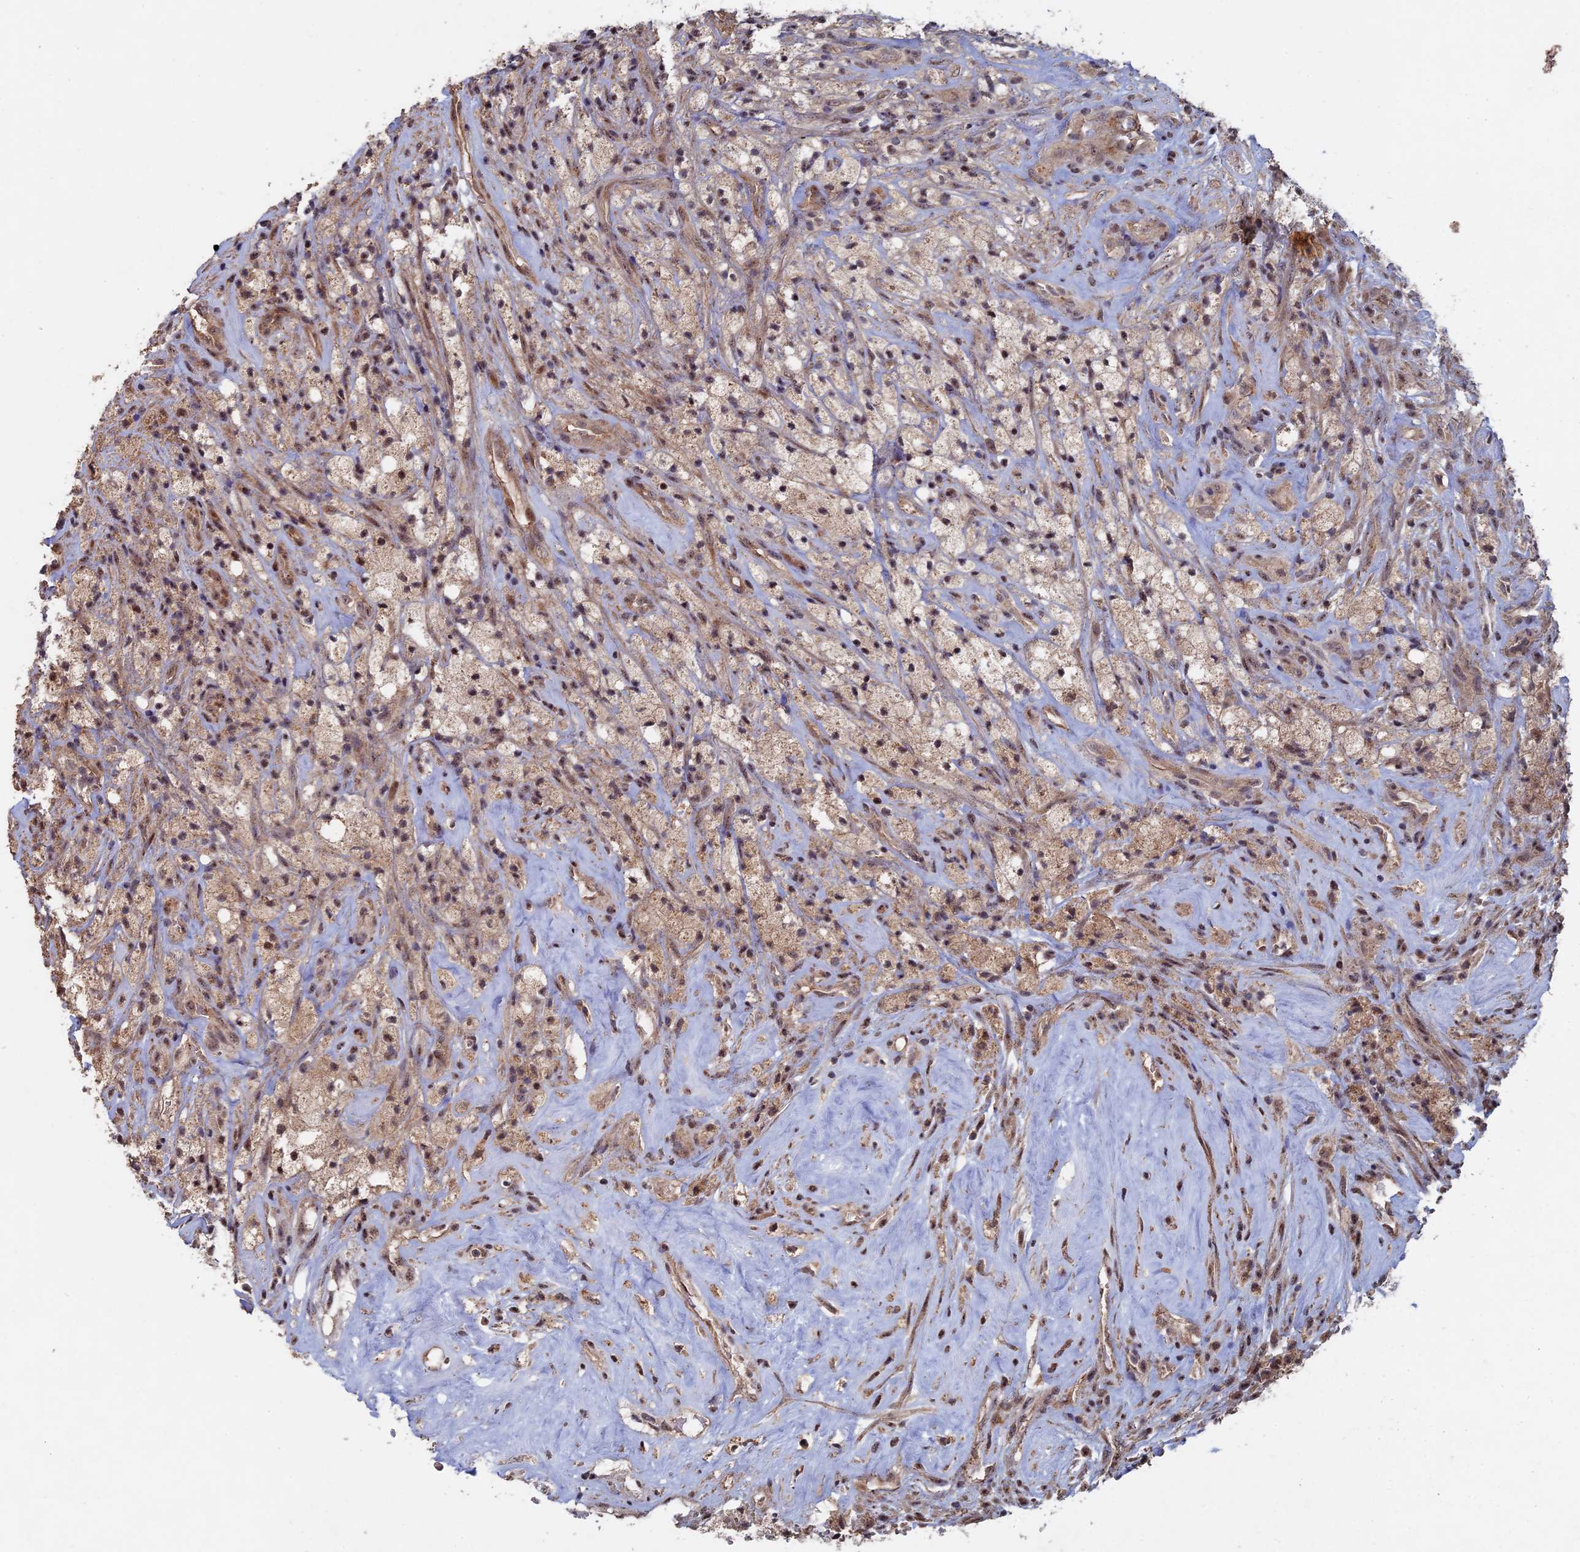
{"staining": {"intensity": "weak", "quantity": ">75%", "location": "cytoplasmic/membranous,nuclear"}, "tissue": "glioma", "cell_type": "Tumor cells", "image_type": "cancer", "snomed": [{"axis": "morphology", "description": "Glioma, malignant, High grade"}, {"axis": "topography", "description": "Brain"}], "caption": "Immunohistochemical staining of human glioma exhibits weak cytoplasmic/membranous and nuclear protein expression in about >75% of tumor cells.", "gene": "KIAA1328", "patient": {"sex": "male", "age": 69}}